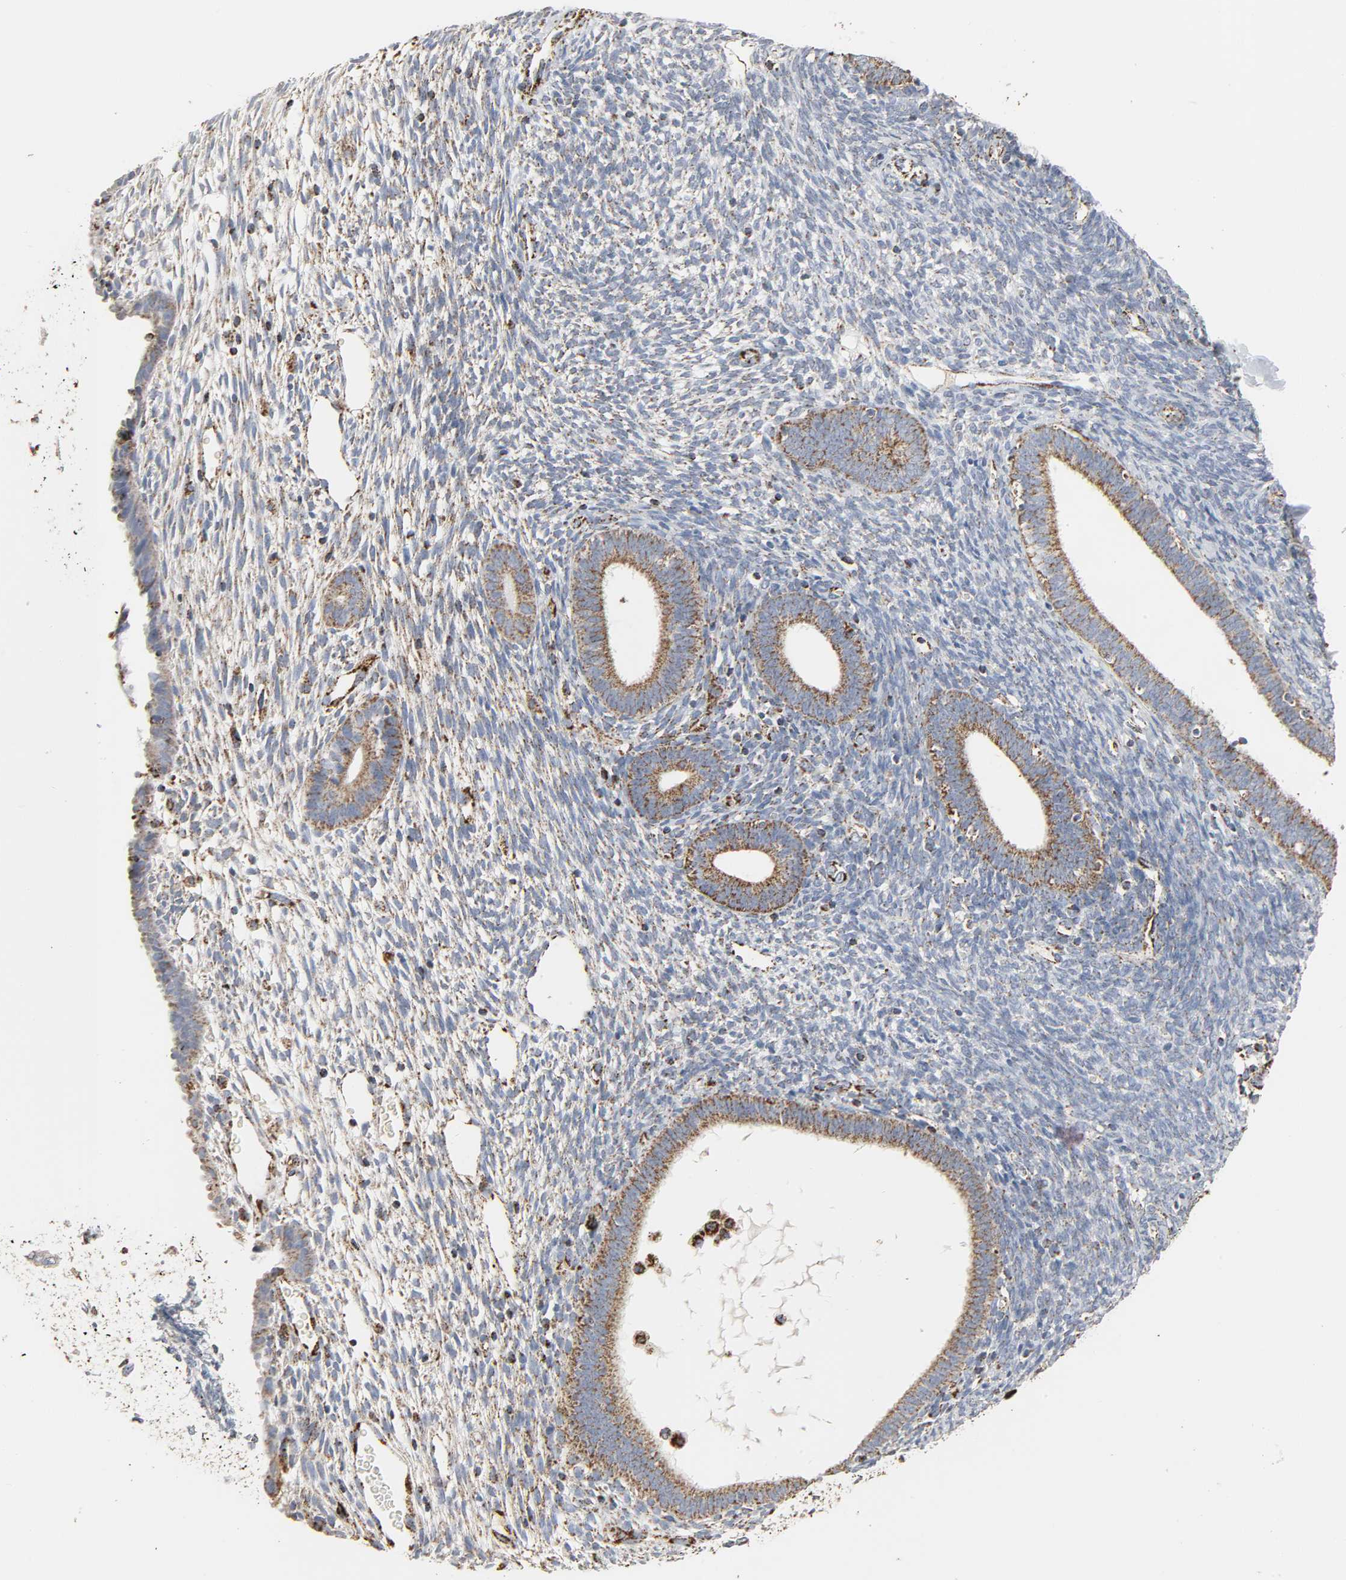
{"staining": {"intensity": "weak", "quantity": "25%-75%", "location": "cytoplasmic/membranous"}, "tissue": "endometrium", "cell_type": "Cells in endometrial stroma", "image_type": "normal", "snomed": [{"axis": "morphology", "description": "Normal tissue, NOS"}, {"axis": "topography", "description": "Endometrium"}], "caption": "Immunohistochemical staining of normal endometrium reveals weak cytoplasmic/membranous protein staining in approximately 25%-75% of cells in endometrial stroma.", "gene": "ACAT1", "patient": {"sex": "female", "age": 57}}